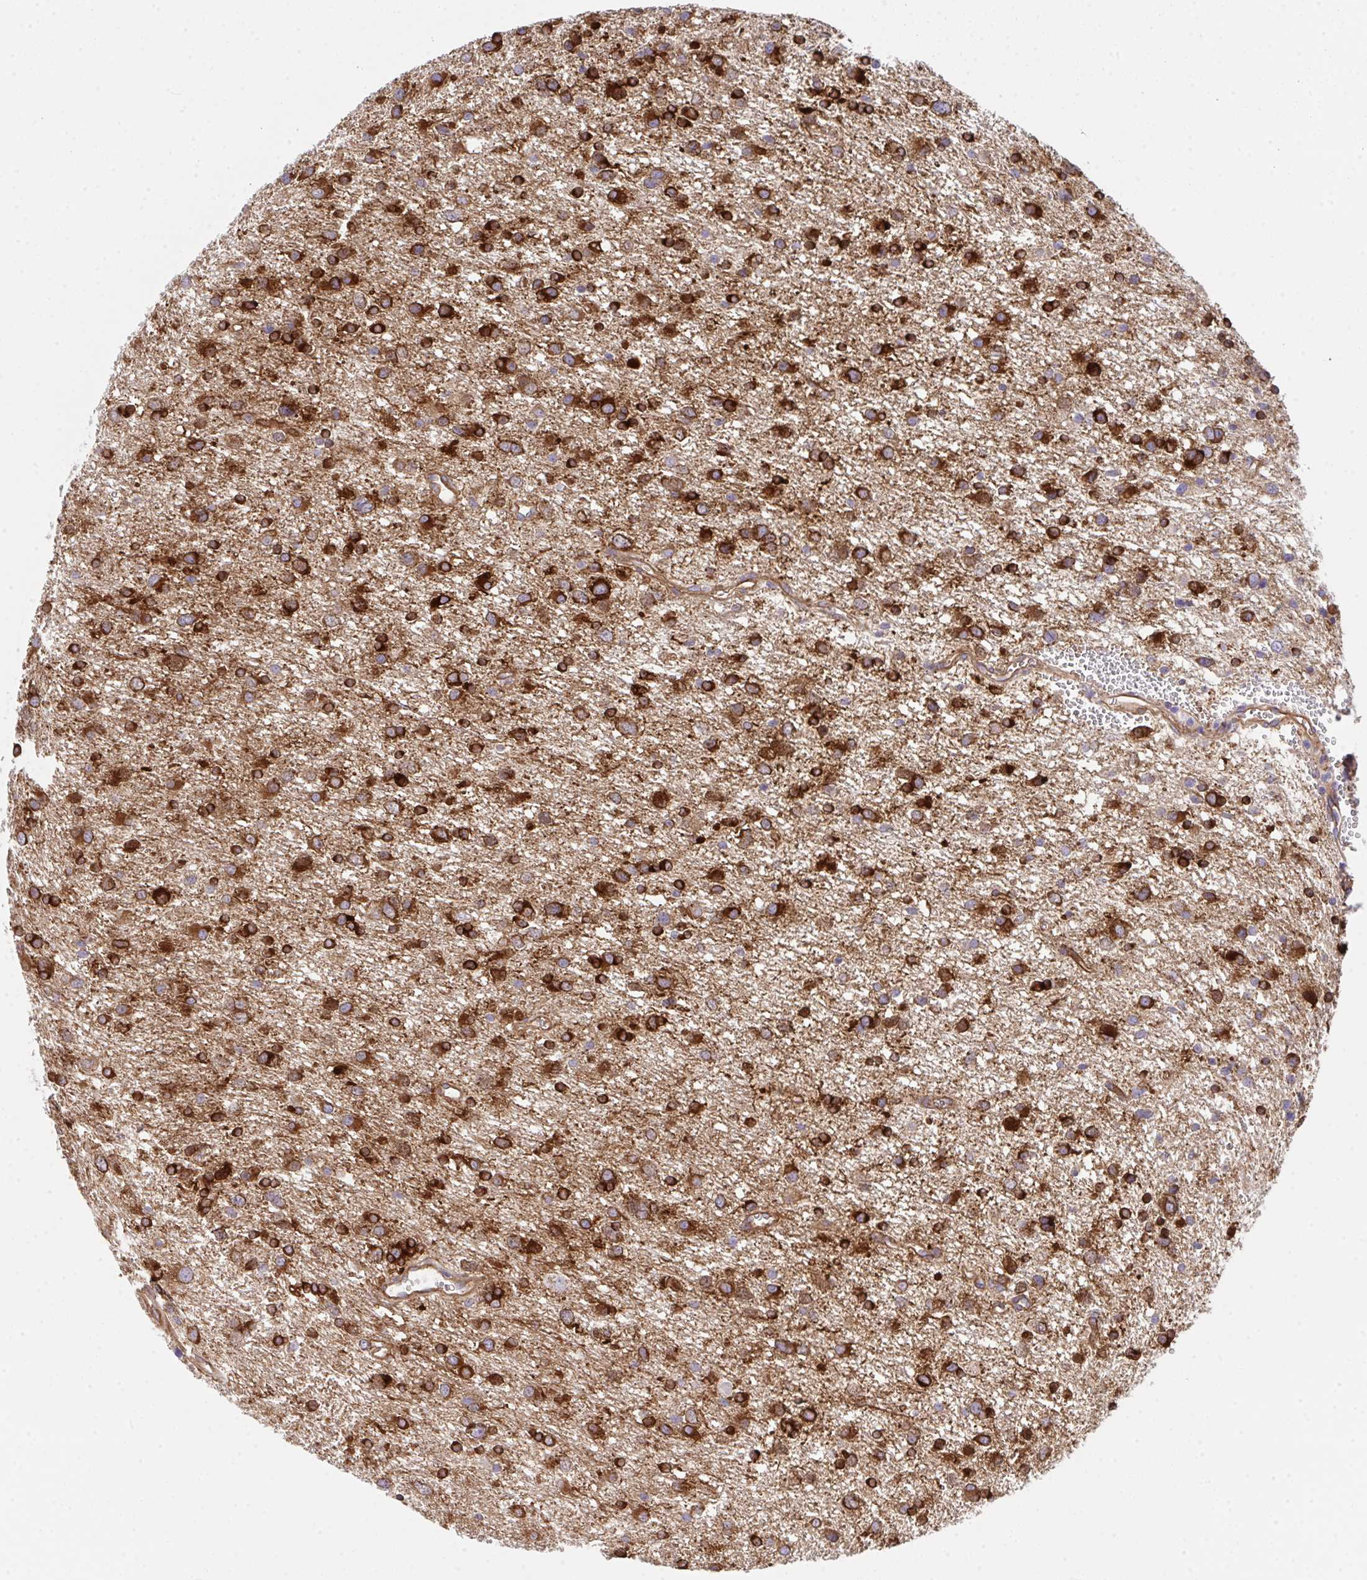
{"staining": {"intensity": "strong", "quantity": ">75%", "location": "cytoplasmic/membranous"}, "tissue": "glioma", "cell_type": "Tumor cells", "image_type": "cancer", "snomed": [{"axis": "morphology", "description": "Glioma, malignant, Low grade"}, {"axis": "topography", "description": "Brain"}], "caption": "Immunohistochemical staining of human malignant low-grade glioma shows strong cytoplasmic/membranous protein staining in about >75% of tumor cells. (DAB (3,3'-diaminobenzidine) IHC, brown staining for protein, blue staining for nuclei).", "gene": "GAB1", "patient": {"sex": "female", "age": 55}}